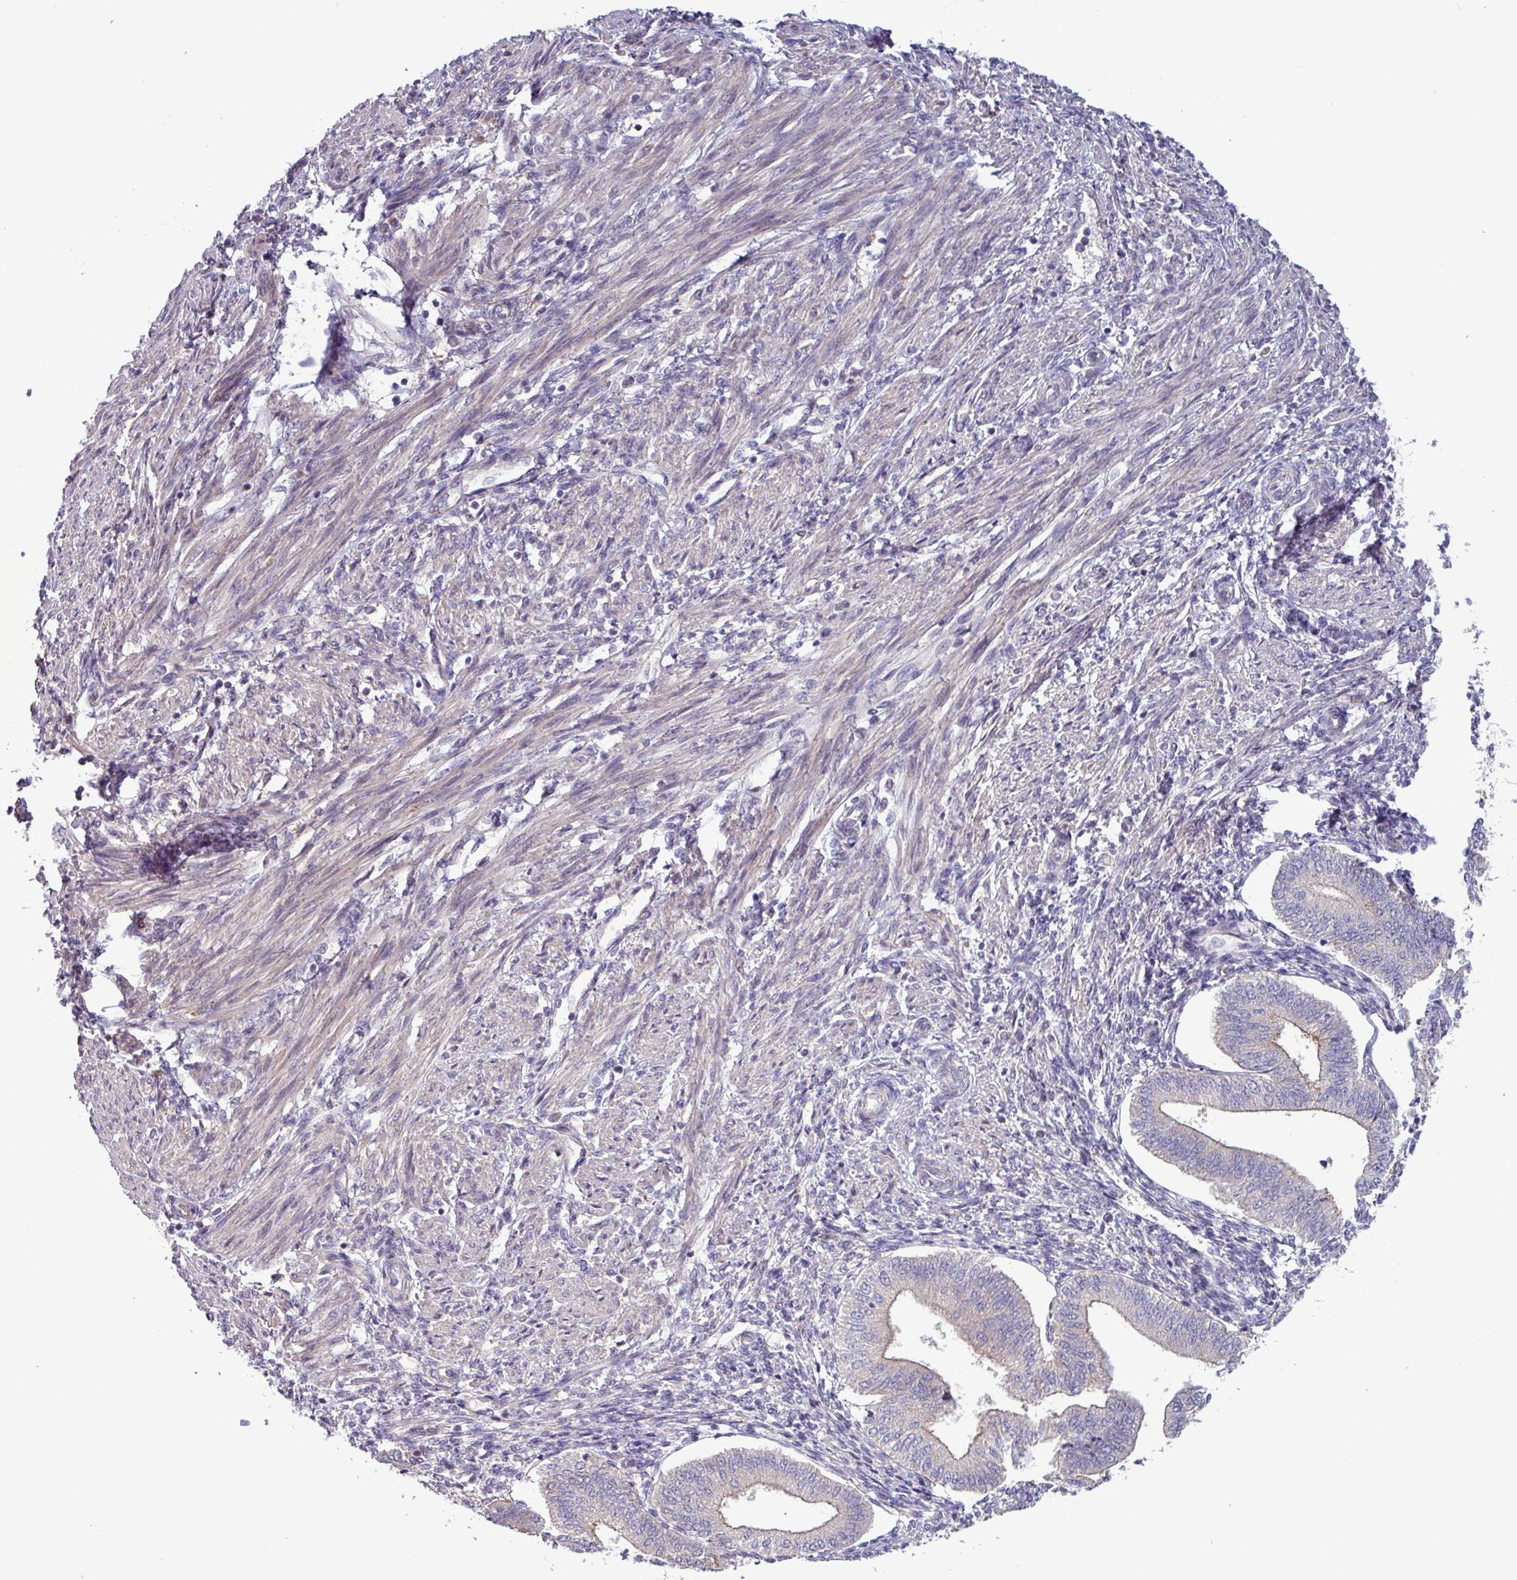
{"staining": {"intensity": "weak", "quantity": "25%-75%", "location": "cytoplasmic/membranous"}, "tissue": "endometrium", "cell_type": "Cells in endometrial stroma", "image_type": "normal", "snomed": [{"axis": "morphology", "description": "Normal tissue, NOS"}, {"axis": "topography", "description": "Endometrium"}], "caption": "Brown immunohistochemical staining in unremarkable human endometrium shows weak cytoplasmic/membranous positivity in approximately 25%-75% of cells in endometrial stroma.", "gene": "PLIN2", "patient": {"sex": "female", "age": 34}}